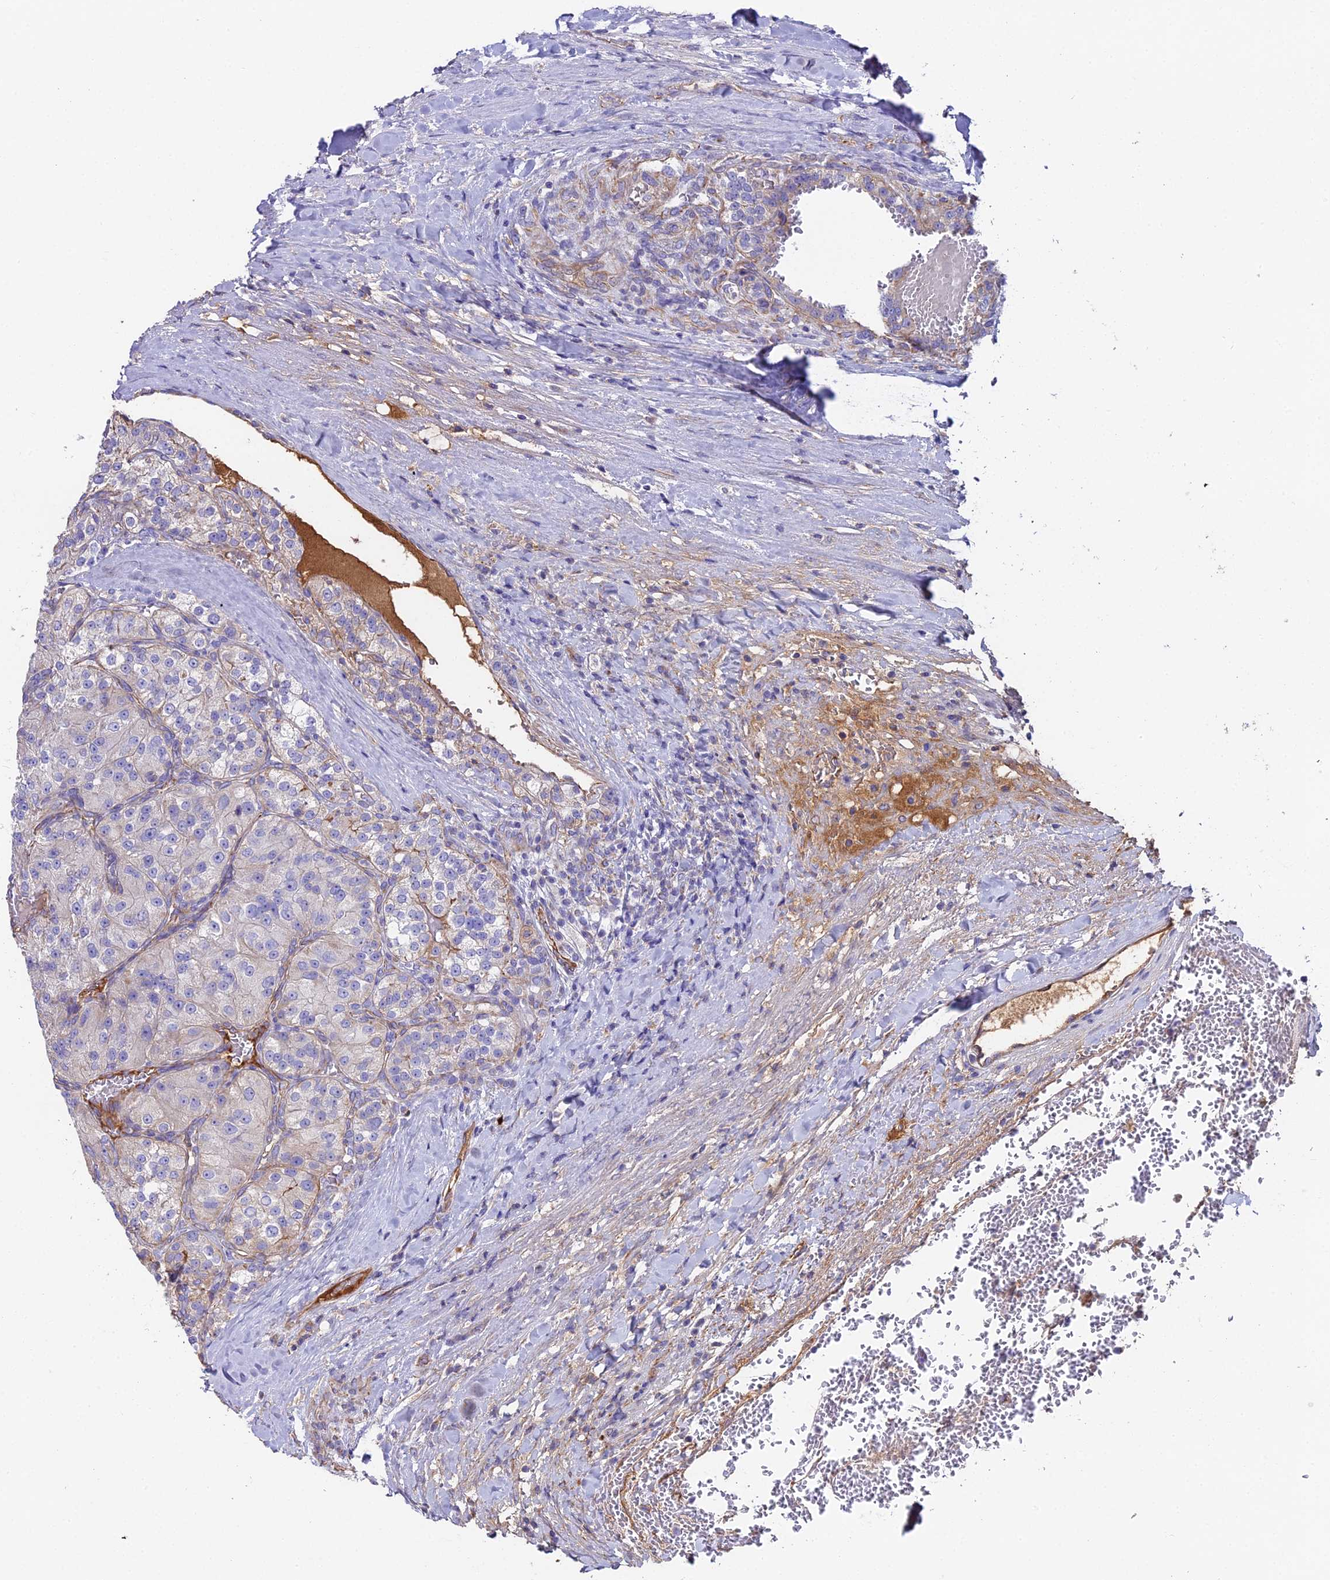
{"staining": {"intensity": "negative", "quantity": "none", "location": "none"}, "tissue": "renal cancer", "cell_type": "Tumor cells", "image_type": "cancer", "snomed": [{"axis": "morphology", "description": "Adenocarcinoma, NOS"}, {"axis": "topography", "description": "Kidney"}], "caption": "The IHC micrograph has no significant expression in tumor cells of renal adenocarcinoma tissue. (Brightfield microscopy of DAB IHC at high magnification).", "gene": "BEX4", "patient": {"sex": "female", "age": 63}}